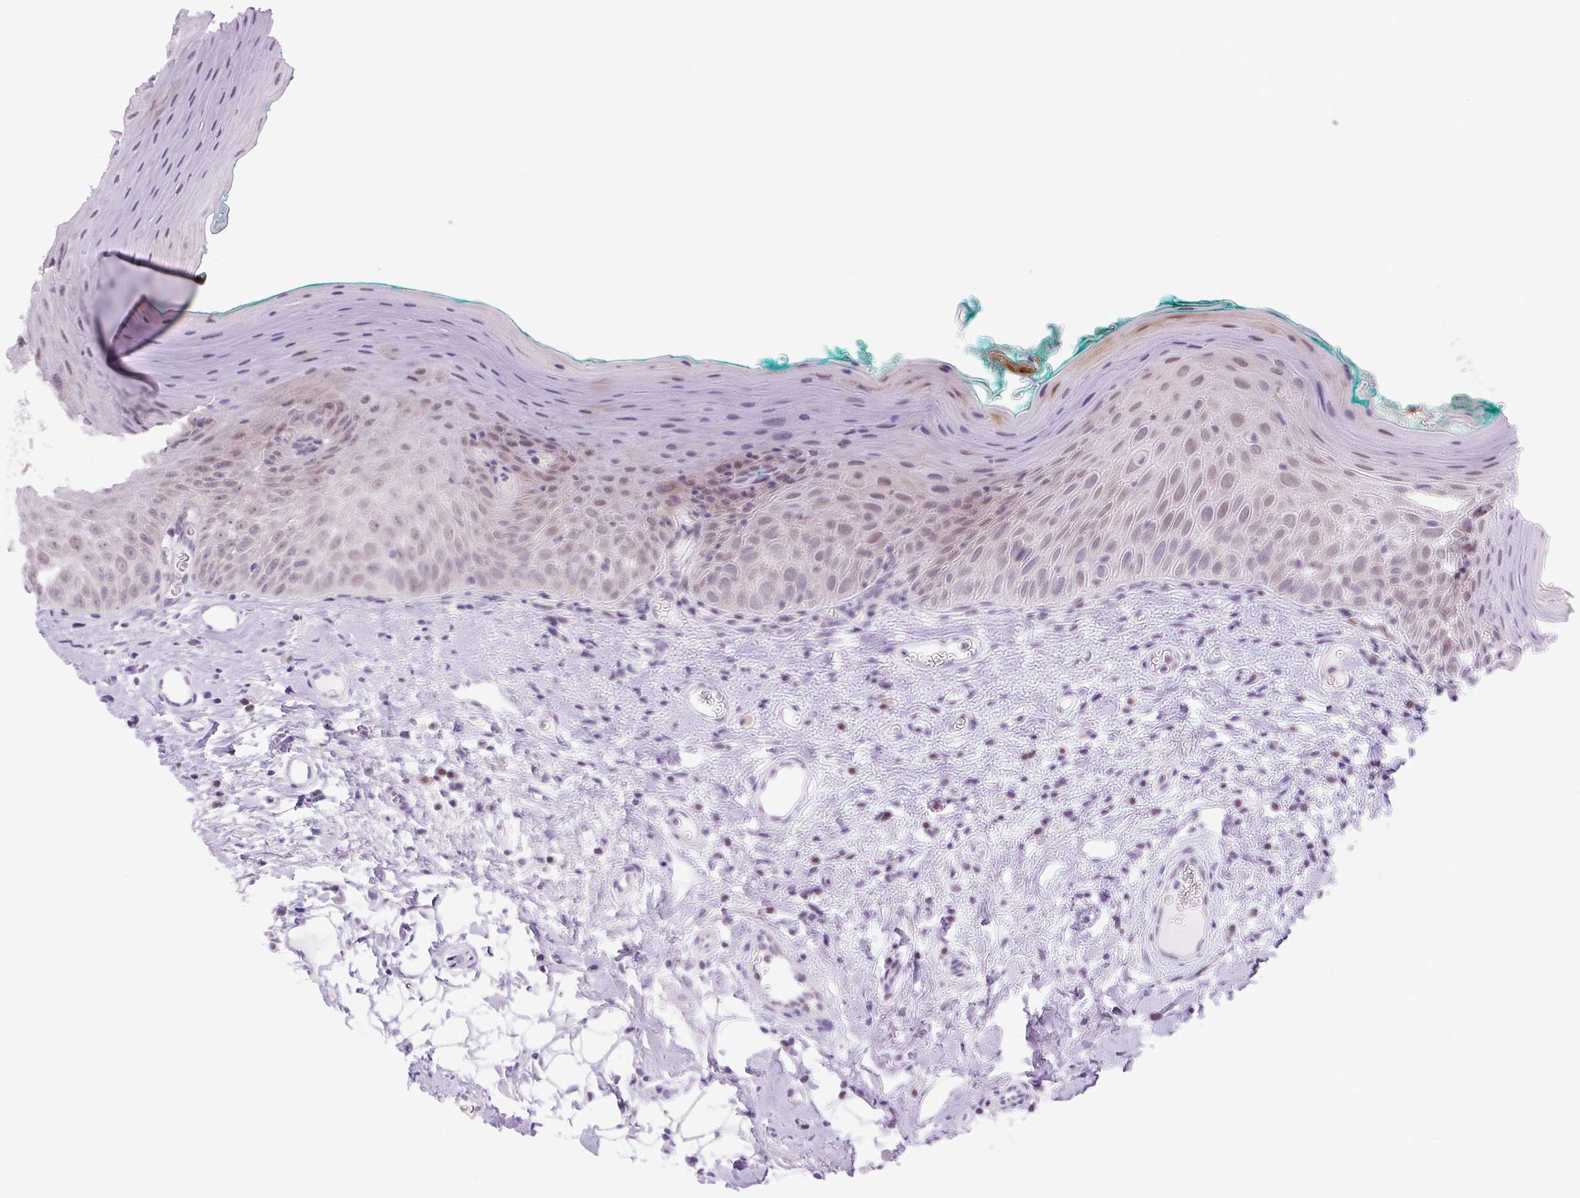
{"staining": {"intensity": "moderate", "quantity": "25%-75%", "location": "nuclear"}, "tissue": "oral mucosa", "cell_type": "Squamous epithelial cells", "image_type": "normal", "snomed": [{"axis": "morphology", "description": "Normal tissue, NOS"}, {"axis": "topography", "description": "Oral tissue"}, {"axis": "topography", "description": "Tounge, NOS"}], "caption": "High-magnification brightfield microscopy of benign oral mucosa stained with DAB (3,3'-diaminobenzidine) (brown) and counterstained with hematoxylin (blue). squamous epithelial cells exhibit moderate nuclear positivity is appreciated in about25%-75% of cells. (DAB (3,3'-diaminobenzidine) IHC, brown staining for protein, blue staining for nuclei).", "gene": "RYBP", "patient": {"sex": "male", "age": 83}}